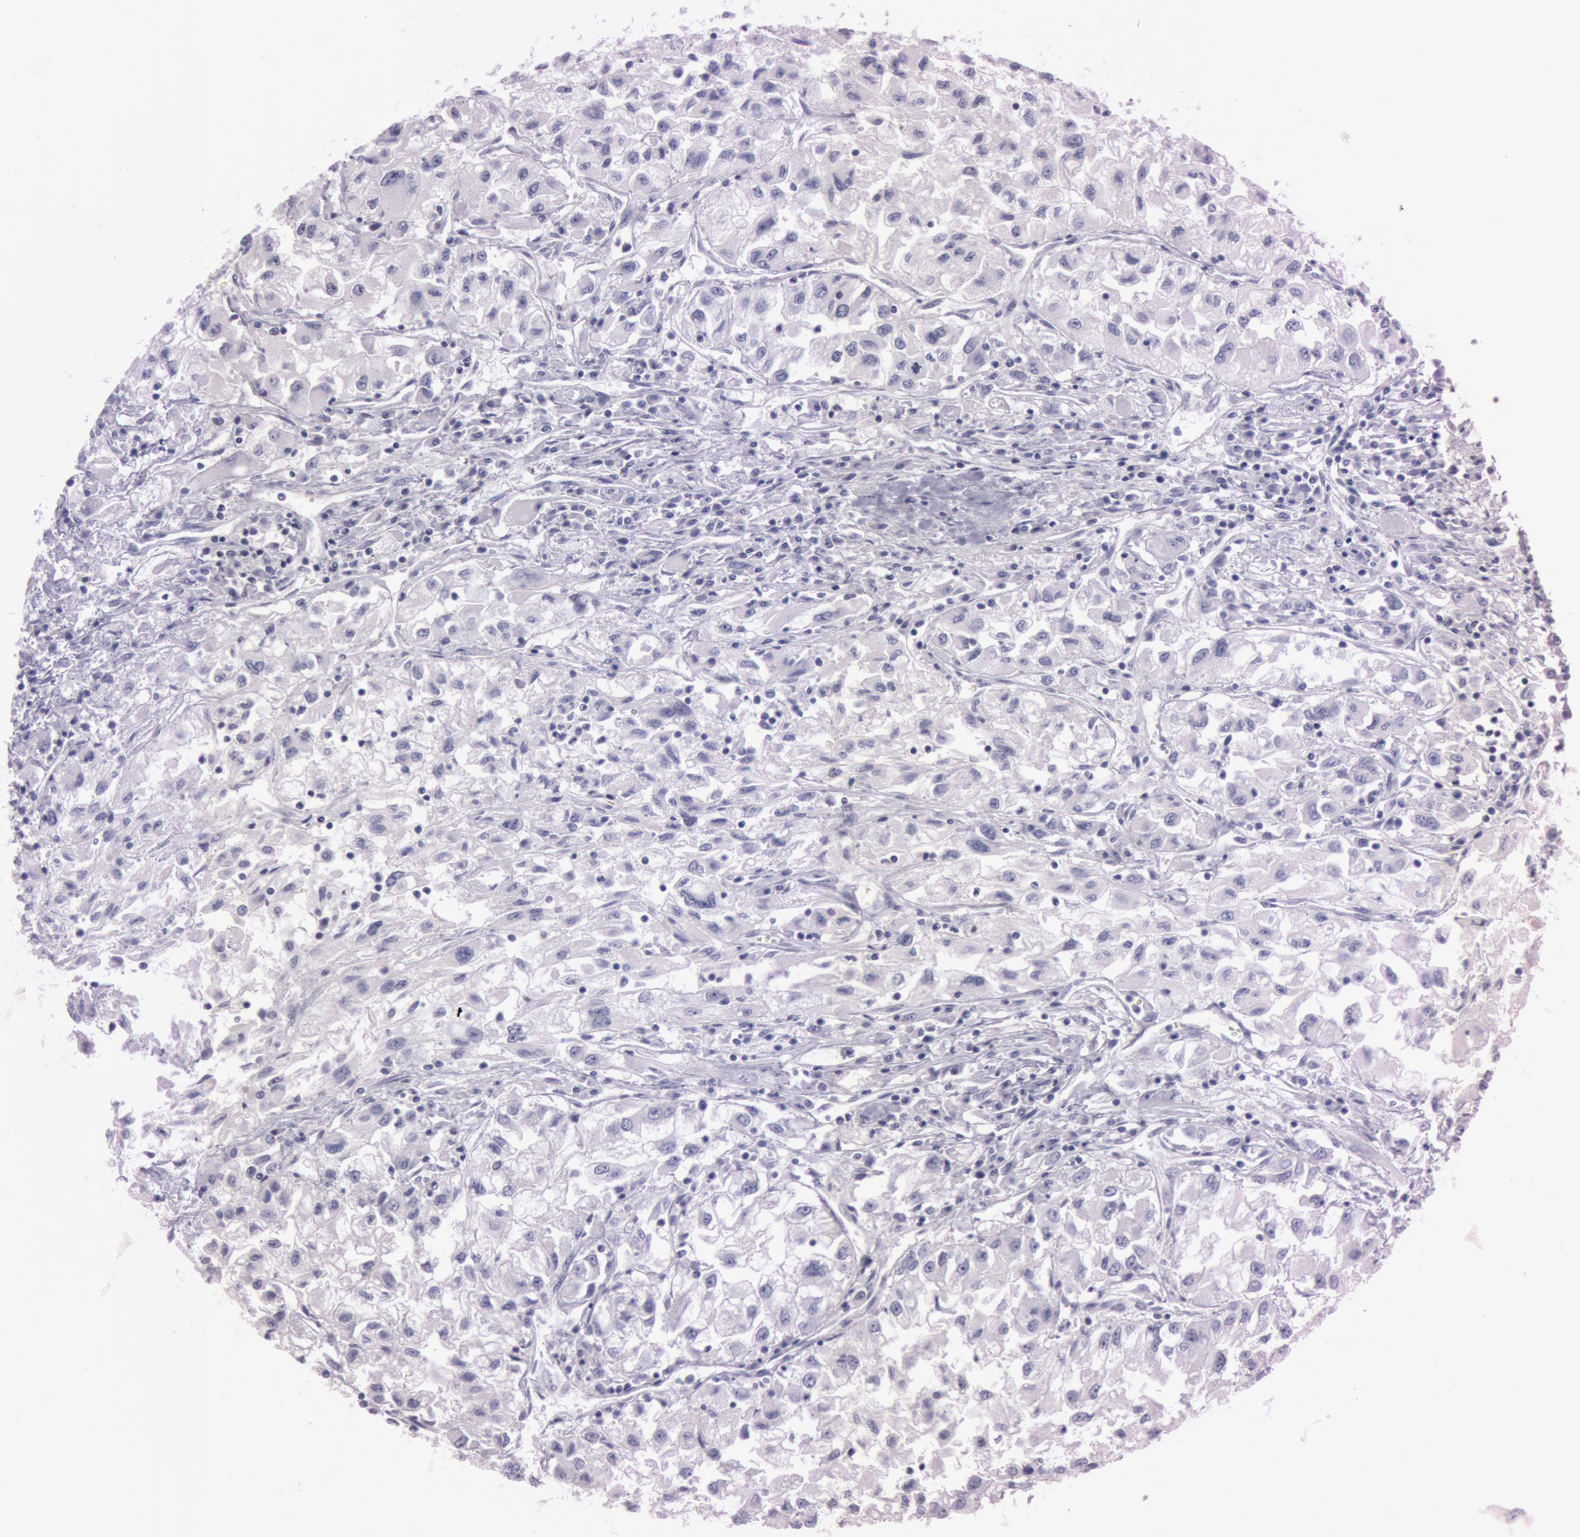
{"staining": {"intensity": "negative", "quantity": "none", "location": "none"}, "tissue": "renal cancer", "cell_type": "Tumor cells", "image_type": "cancer", "snomed": [{"axis": "morphology", "description": "Adenocarcinoma, NOS"}, {"axis": "topography", "description": "Kidney"}], "caption": "Immunohistochemistry (IHC) histopathology image of renal adenocarcinoma stained for a protein (brown), which exhibits no positivity in tumor cells.", "gene": "S100A7", "patient": {"sex": "male", "age": 59}}